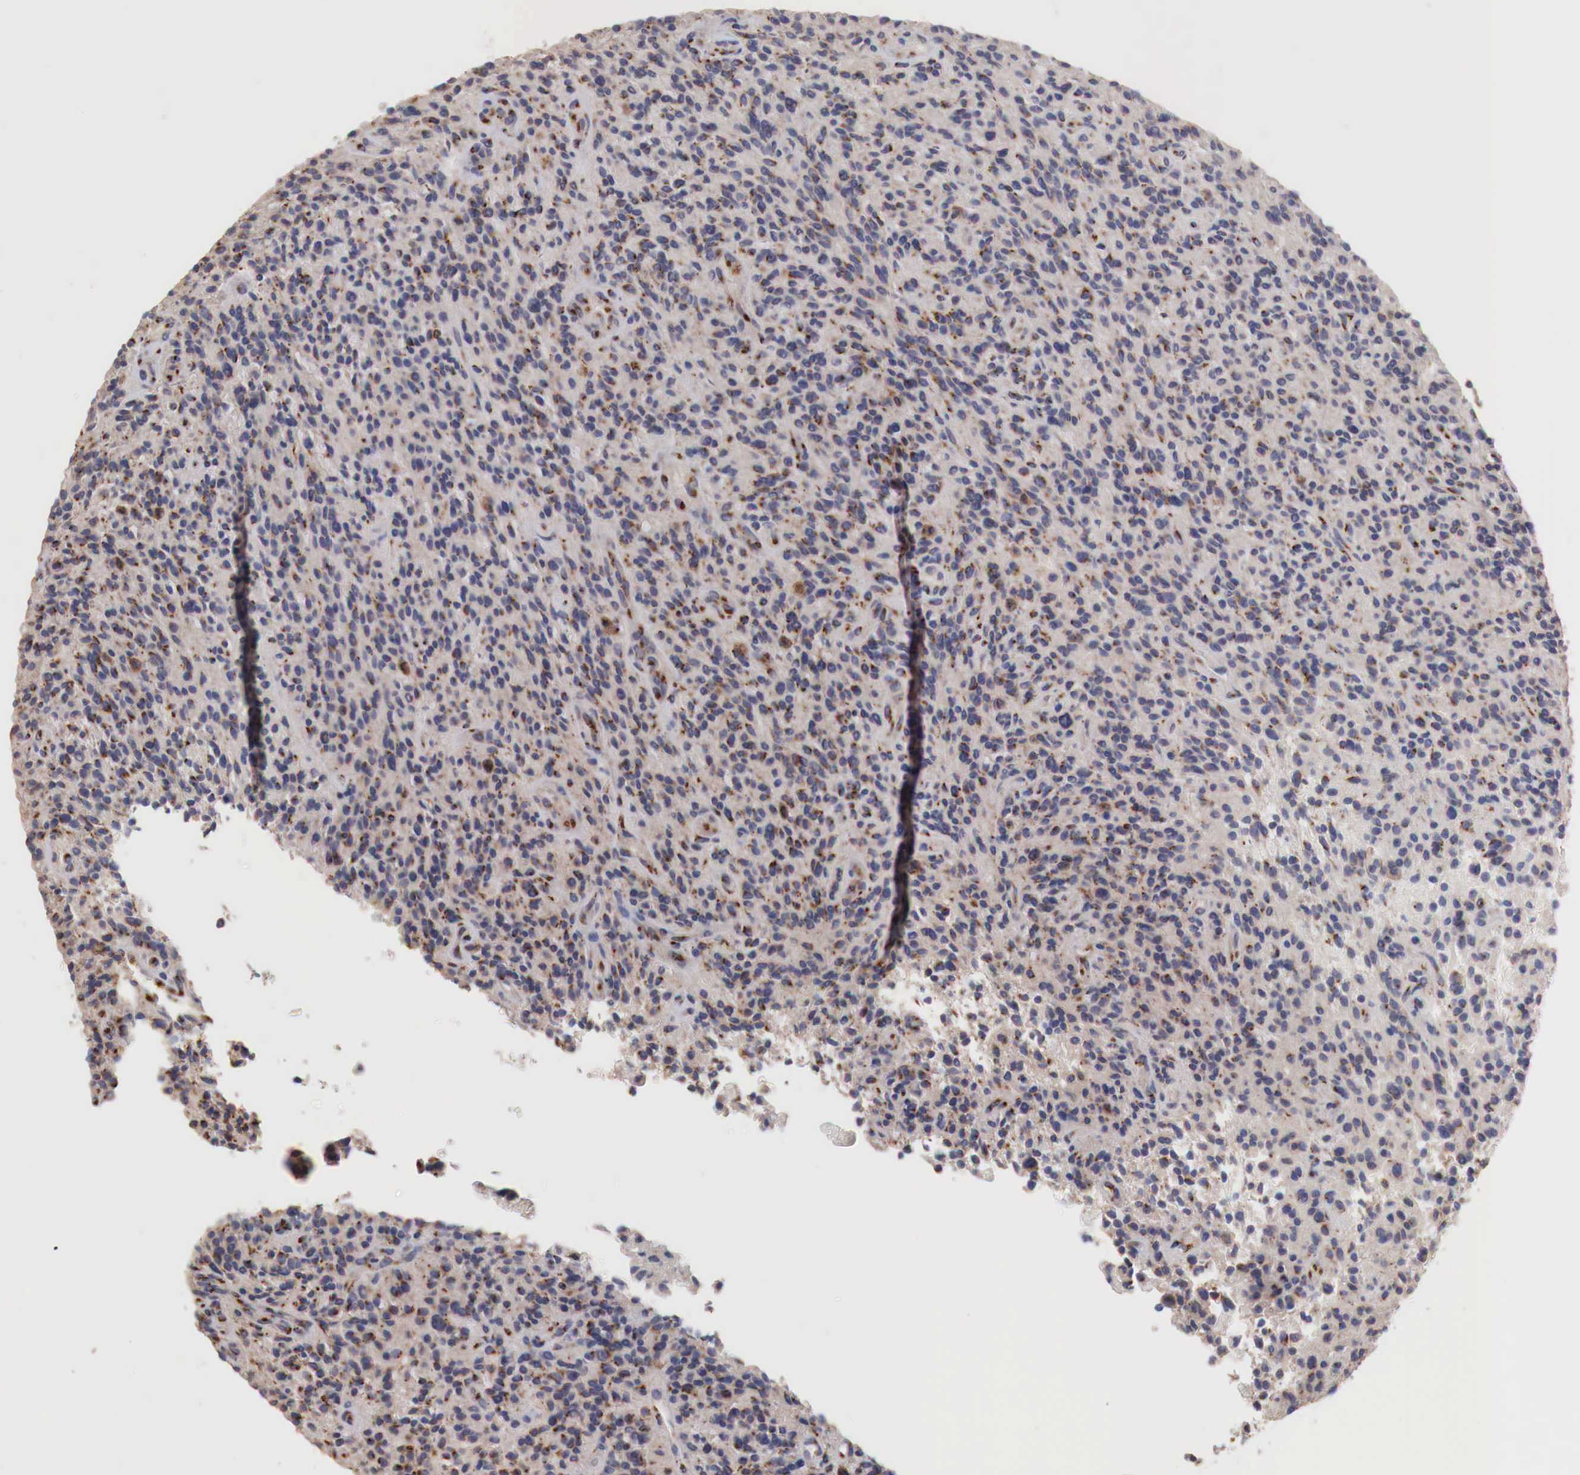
{"staining": {"intensity": "moderate", "quantity": ">75%", "location": "cytoplasmic/membranous"}, "tissue": "glioma", "cell_type": "Tumor cells", "image_type": "cancer", "snomed": [{"axis": "morphology", "description": "Glioma, malignant, High grade"}, {"axis": "topography", "description": "Brain"}], "caption": "Protein staining of malignant glioma (high-grade) tissue displays moderate cytoplasmic/membranous staining in approximately >75% of tumor cells. The staining was performed using DAB to visualize the protein expression in brown, while the nuclei were stained in blue with hematoxylin (Magnification: 20x).", "gene": "SYAP1", "patient": {"sex": "female", "age": 13}}